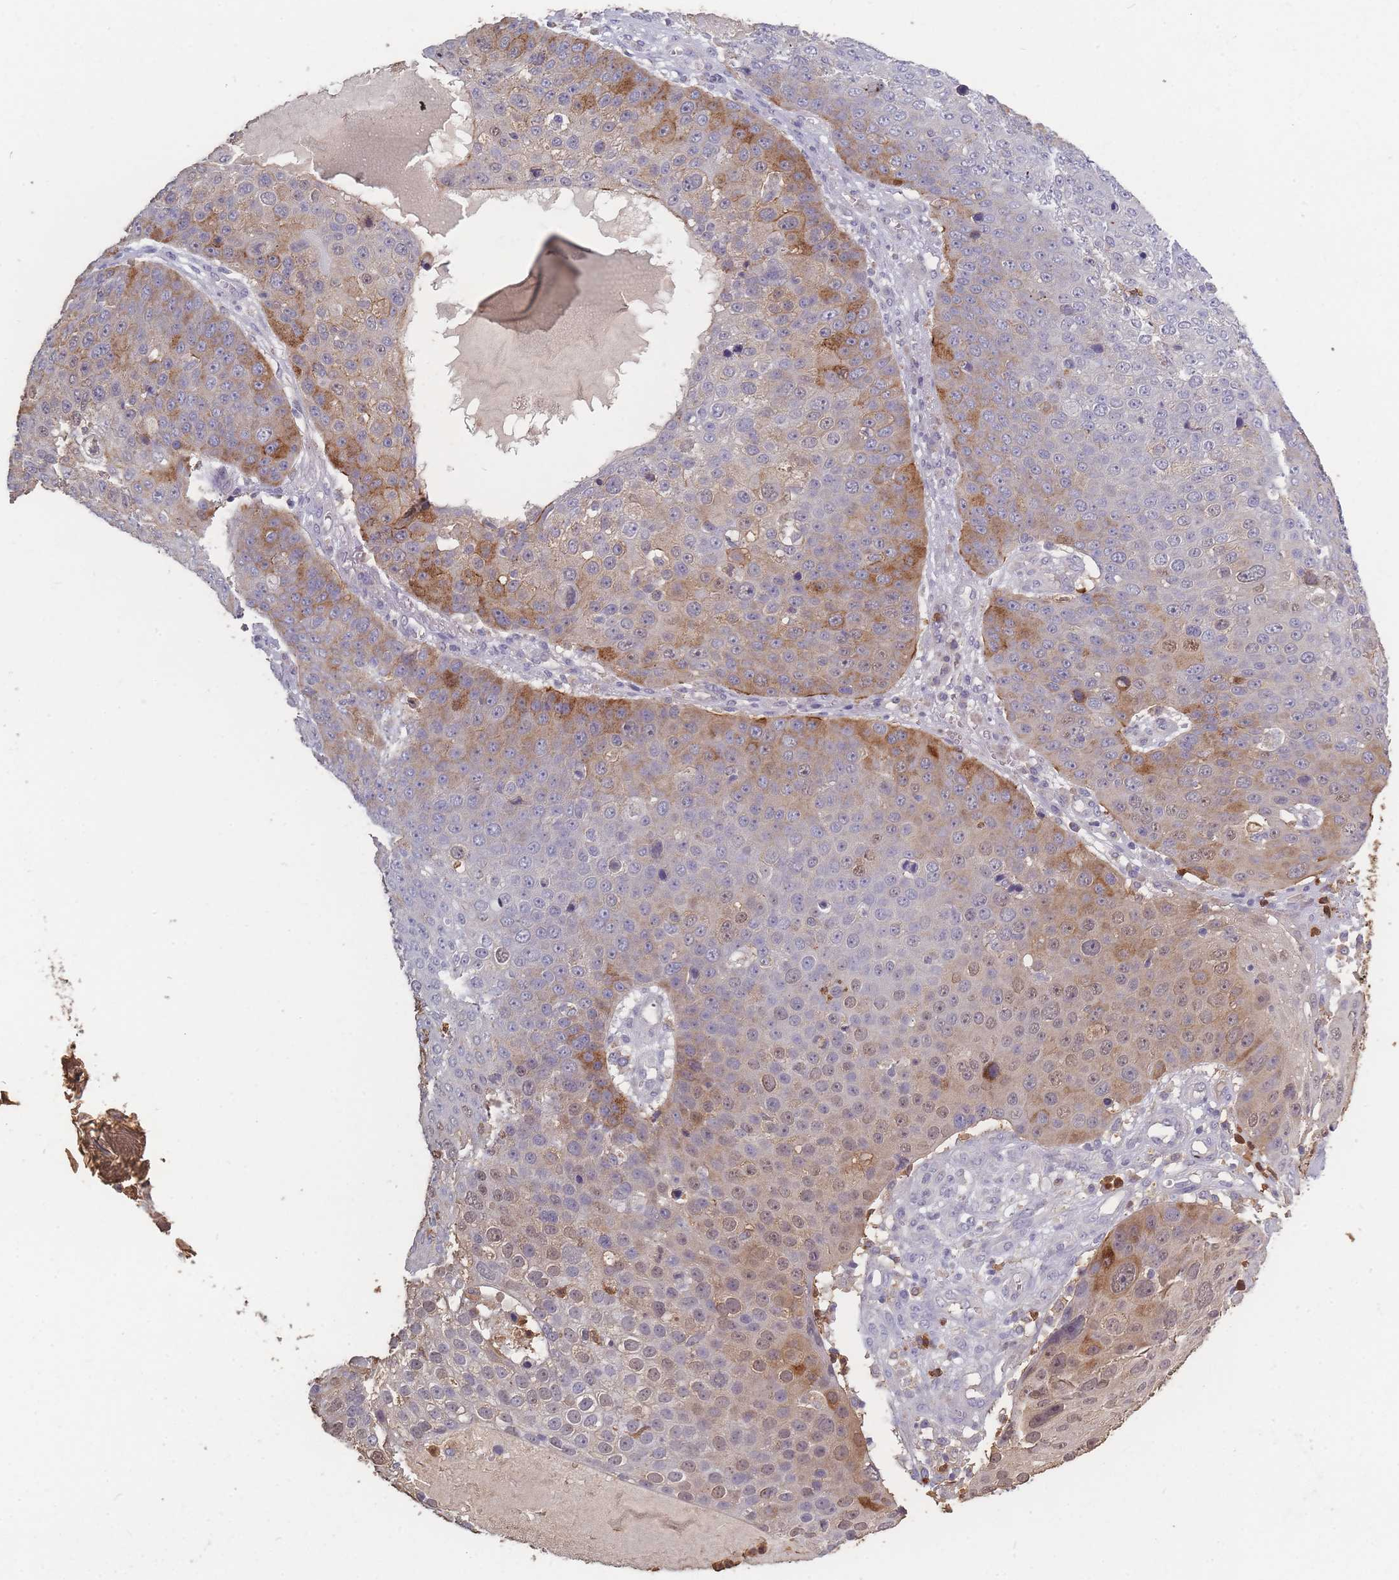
{"staining": {"intensity": "moderate", "quantity": "<25%", "location": "cytoplasmic/membranous"}, "tissue": "skin cancer", "cell_type": "Tumor cells", "image_type": "cancer", "snomed": [{"axis": "morphology", "description": "Squamous cell carcinoma, NOS"}, {"axis": "topography", "description": "Skin"}], "caption": "The micrograph reveals staining of skin cancer, revealing moderate cytoplasmic/membranous protein positivity (brown color) within tumor cells.", "gene": "BST1", "patient": {"sex": "male", "age": 71}}